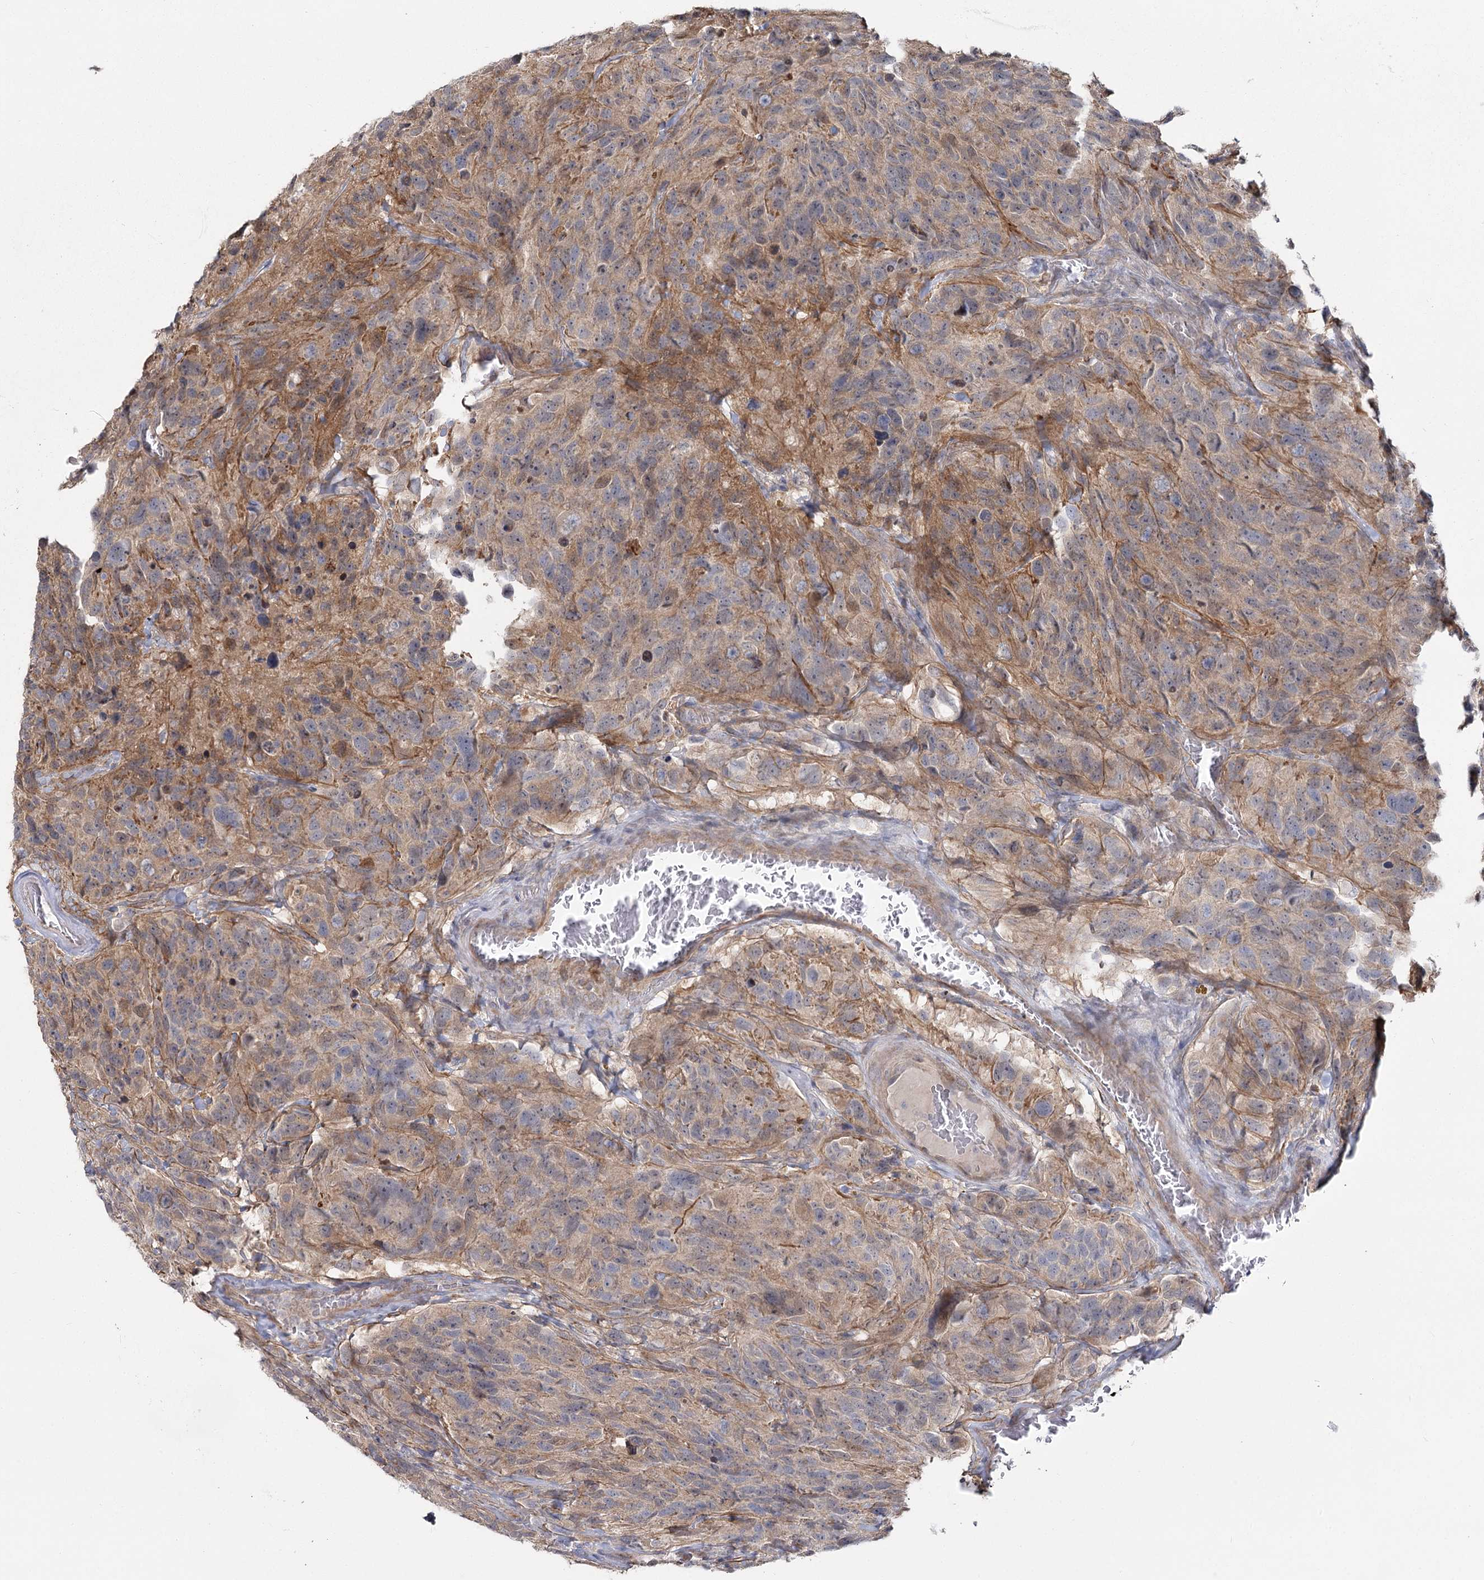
{"staining": {"intensity": "weak", "quantity": "25%-75%", "location": "cytoplasmic/membranous"}, "tissue": "glioma", "cell_type": "Tumor cells", "image_type": "cancer", "snomed": [{"axis": "morphology", "description": "Glioma, malignant, High grade"}, {"axis": "topography", "description": "Brain"}], "caption": "The photomicrograph exhibits immunohistochemical staining of malignant glioma (high-grade). There is weak cytoplasmic/membranous expression is appreciated in approximately 25%-75% of tumor cells.", "gene": "TBC1D9B", "patient": {"sex": "male", "age": 69}}